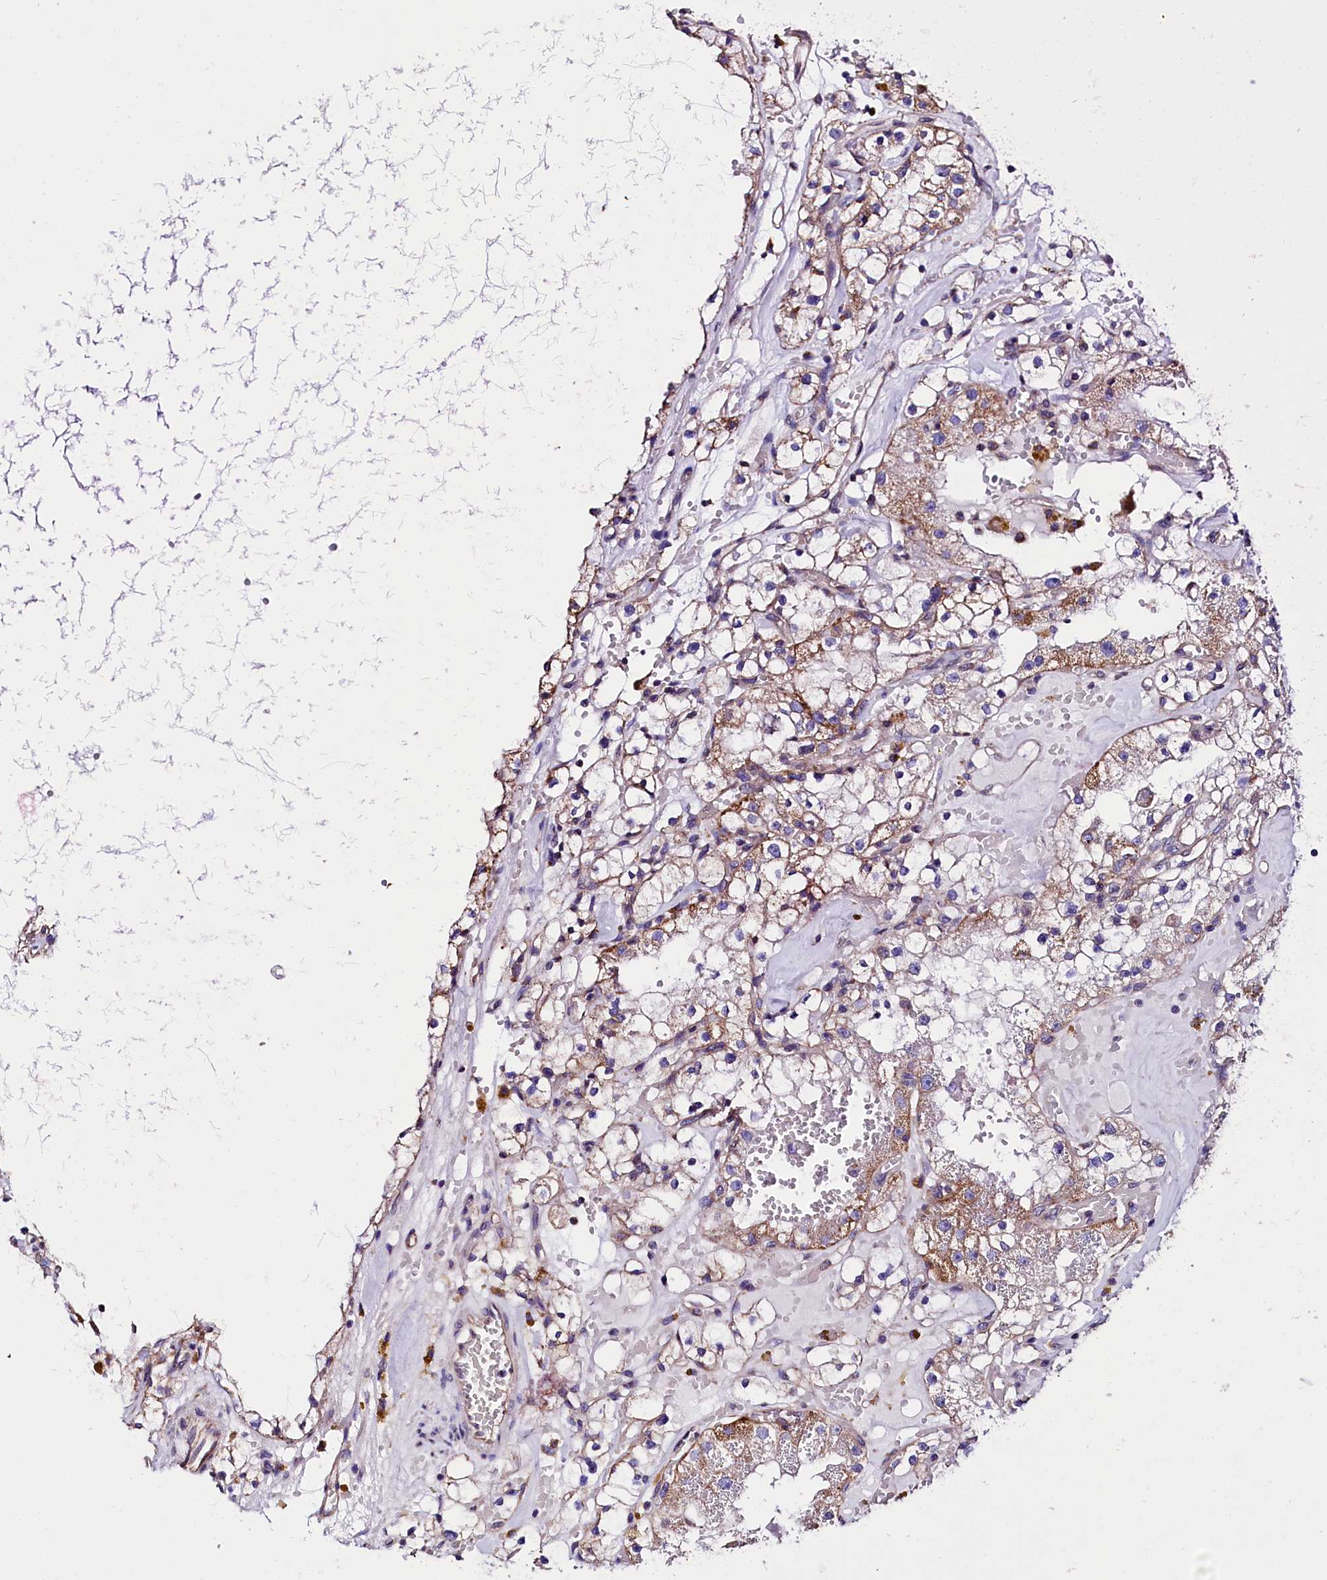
{"staining": {"intensity": "moderate", "quantity": "<25%", "location": "cytoplasmic/membranous"}, "tissue": "renal cancer", "cell_type": "Tumor cells", "image_type": "cancer", "snomed": [{"axis": "morphology", "description": "Adenocarcinoma, NOS"}, {"axis": "topography", "description": "Kidney"}], "caption": "Protein expression analysis of adenocarcinoma (renal) exhibits moderate cytoplasmic/membranous expression in about <25% of tumor cells.", "gene": "ACAA2", "patient": {"sex": "male", "age": 56}}